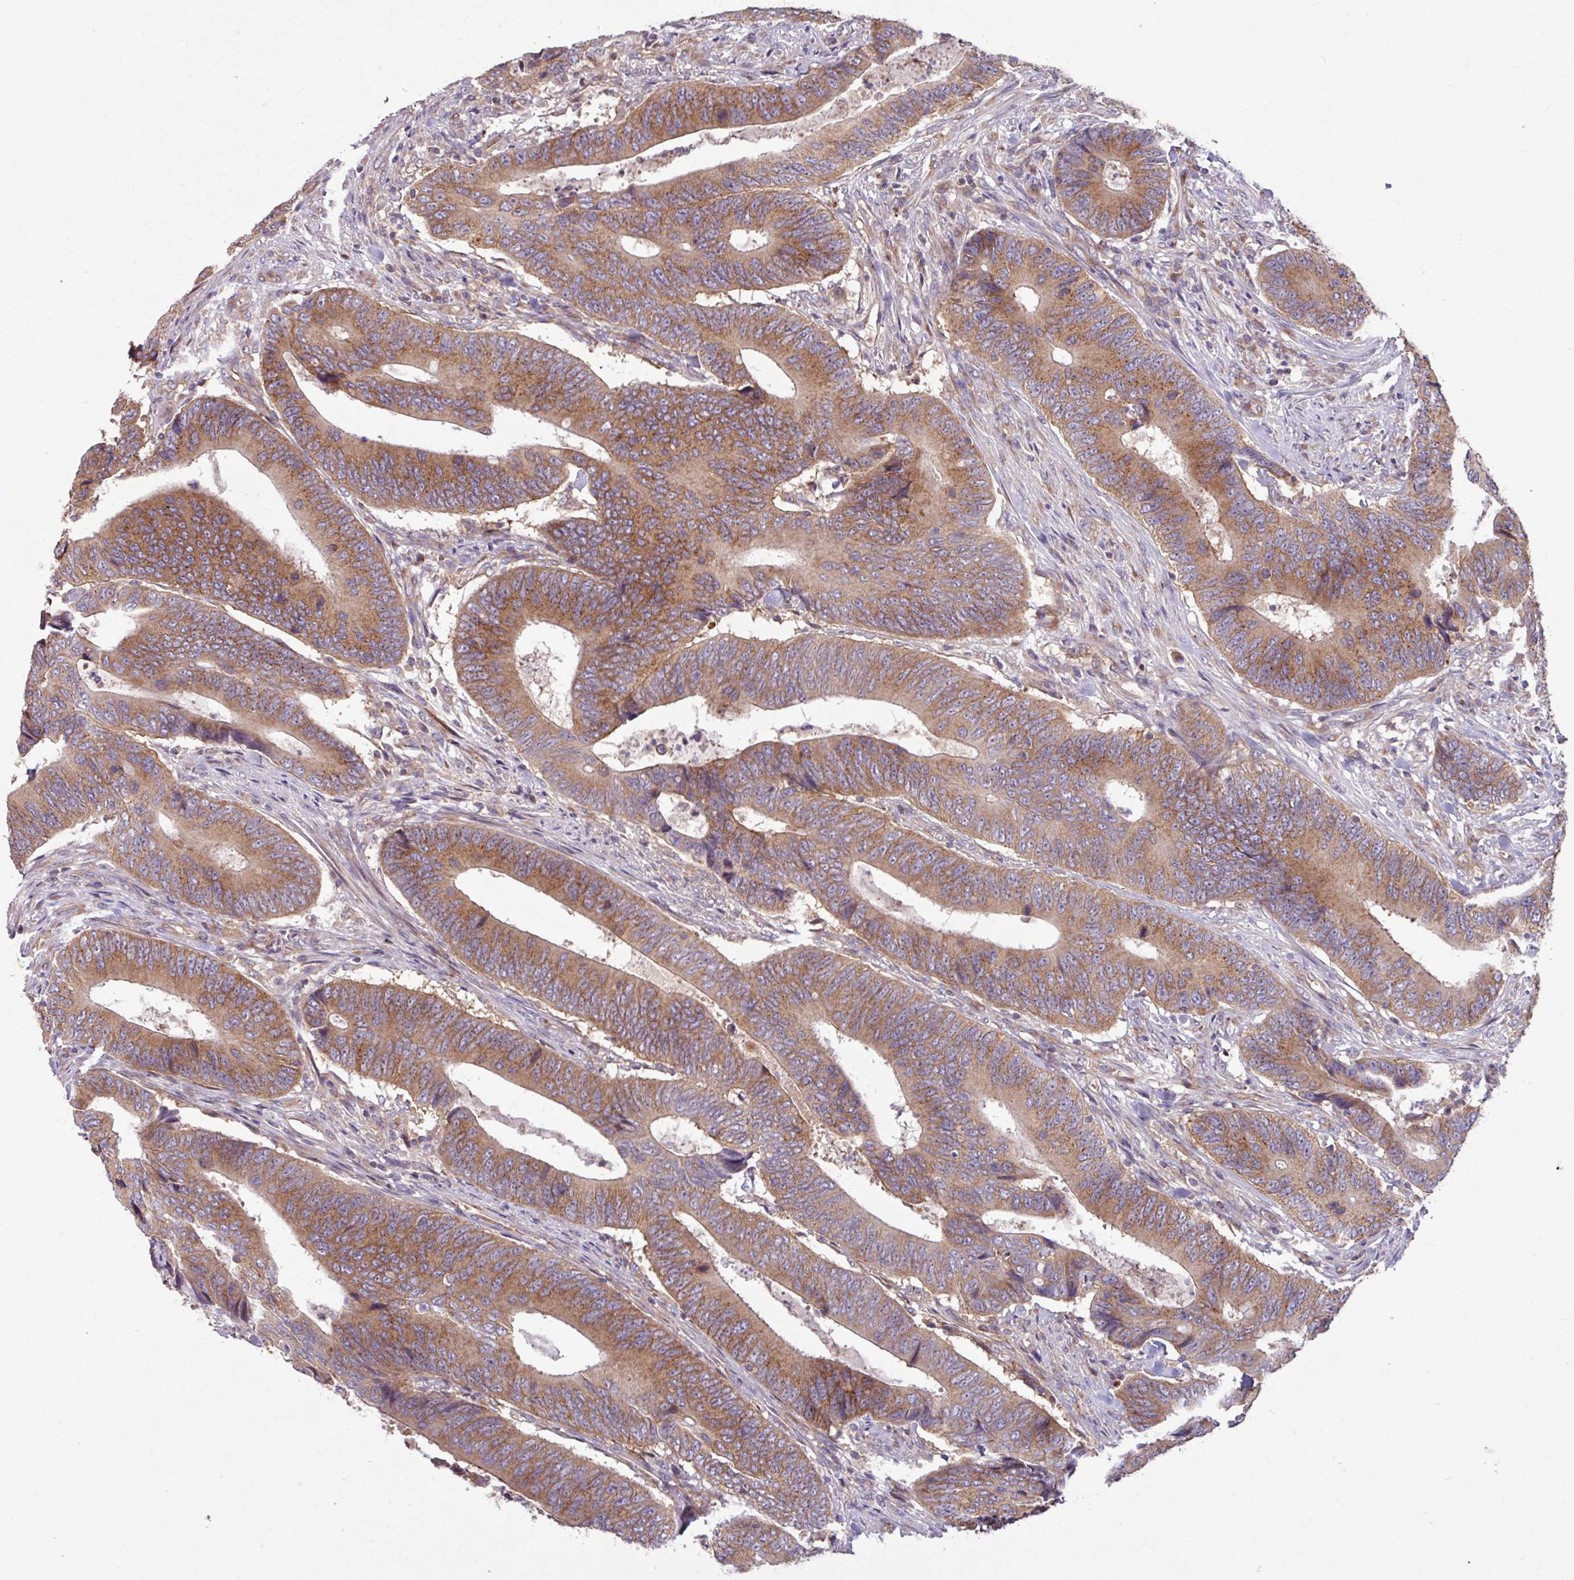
{"staining": {"intensity": "moderate", "quantity": ">75%", "location": "cytoplasmic/membranous"}, "tissue": "colorectal cancer", "cell_type": "Tumor cells", "image_type": "cancer", "snomed": [{"axis": "morphology", "description": "Adenocarcinoma, NOS"}, {"axis": "topography", "description": "Colon"}], "caption": "Immunohistochemical staining of human adenocarcinoma (colorectal) displays moderate cytoplasmic/membranous protein expression in approximately >75% of tumor cells.", "gene": "LSM12", "patient": {"sex": "male", "age": 87}}